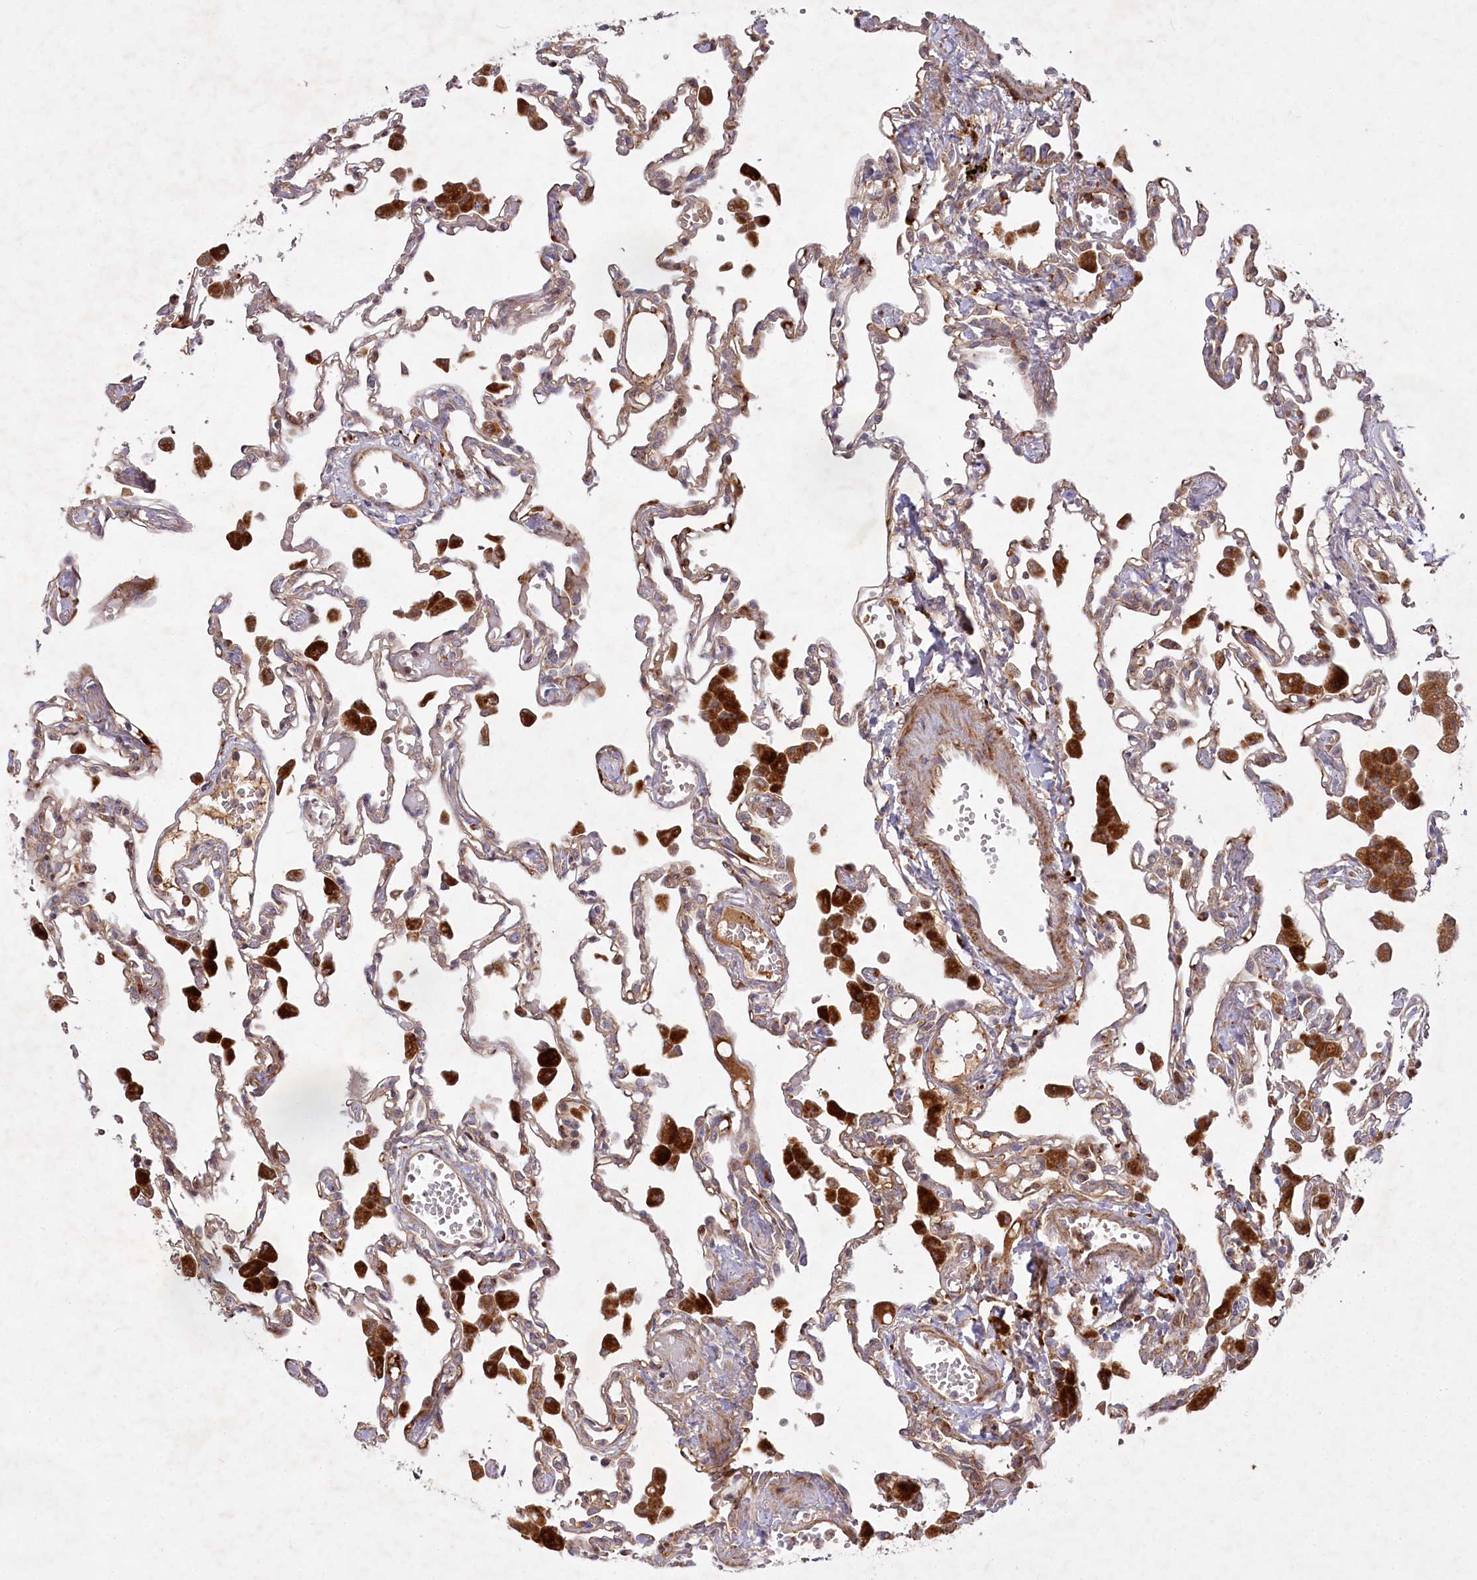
{"staining": {"intensity": "weak", "quantity": "25%-75%", "location": "cytoplasmic/membranous"}, "tissue": "lung", "cell_type": "Alveolar cells", "image_type": "normal", "snomed": [{"axis": "morphology", "description": "Normal tissue, NOS"}, {"axis": "topography", "description": "Bronchus"}, {"axis": "topography", "description": "Lung"}], "caption": "Immunohistochemistry (DAB) staining of unremarkable lung shows weak cytoplasmic/membranous protein positivity in approximately 25%-75% of alveolar cells. Nuclei are stained in blue.", "gene": "PSTK", "patient": {"sex": "female", "age": 49}}